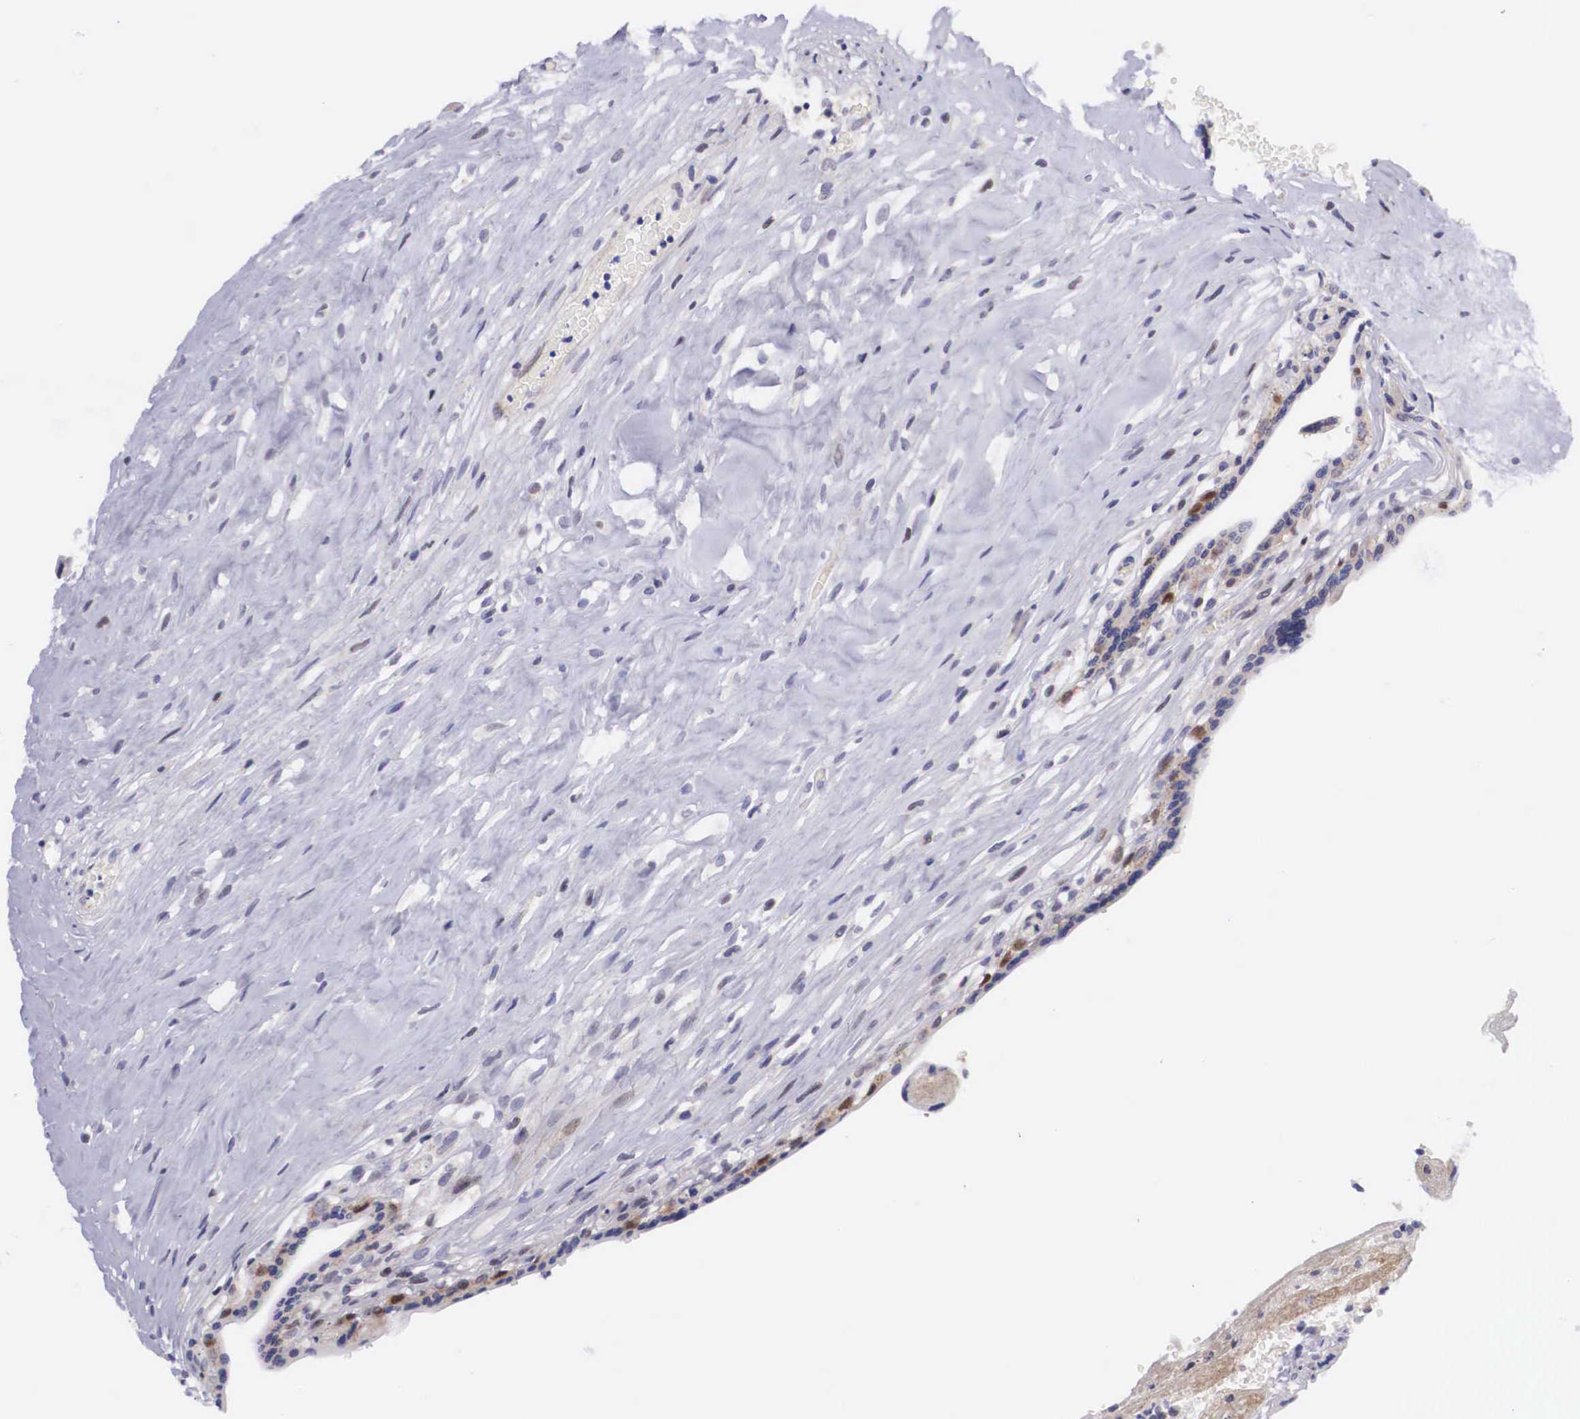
{"staining": {"intensity": "negative", "quantity": "none", "location": "none"}, "tissue": "placenta", "cell_type": "Decidual cells", "image_type": "normal", "snomed": [{"axis": "morphology", "description": "Normal tissue, NOS"}, {"axis": "topography", "description": "Placenta"}], "caption": "High power microscopy photomicrograph of an immunohistochemistry (IHC) micrograph of normal placenta, revealing no significant staining in decidual cells. (Brightfield microscopy of DAB (3,3'-diaminobenzidine) immunohistochemistry (IHC) at high magnification).", "gene": "EMID1", "patient": {"sex": "female", "age": 24}}